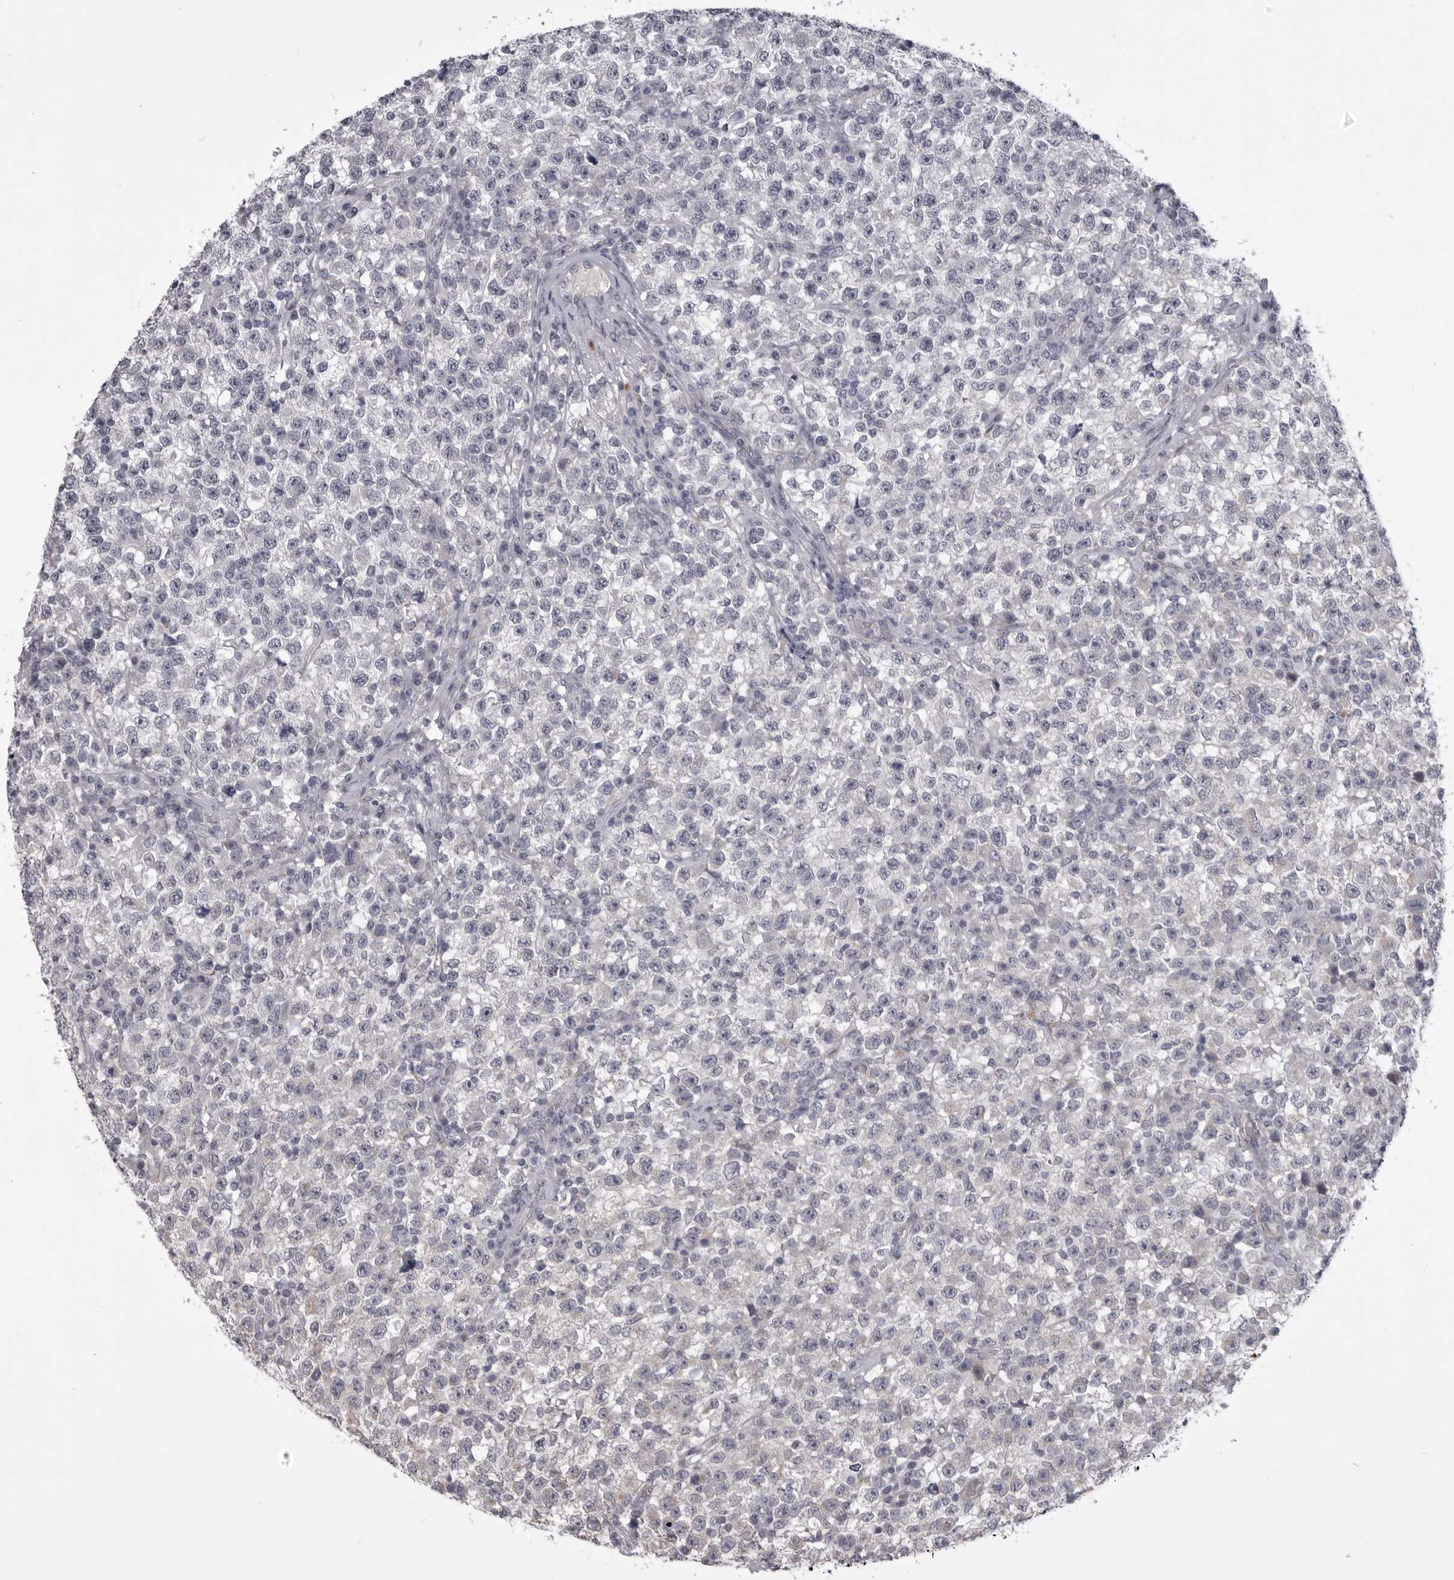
{"staining": {"intensity": "negative", "quantity": "none", "location": "none"}, "tissue": "testis cancer", "cell_type": "Tumor cells", "image_type": "cancer", "snomed": [{"axis": "morphology", "description": "Seminoma, NOS"}, {"axis": "topography", "description": "Testis"}], "caption": "A micrograph of human testis cancer (seminoma) is negative for staining in tumor cells. (IHC, brightfield microscopy, high magnification).", "gene": "EPHA10", "patient": {"sex": "male", "age": 22}}